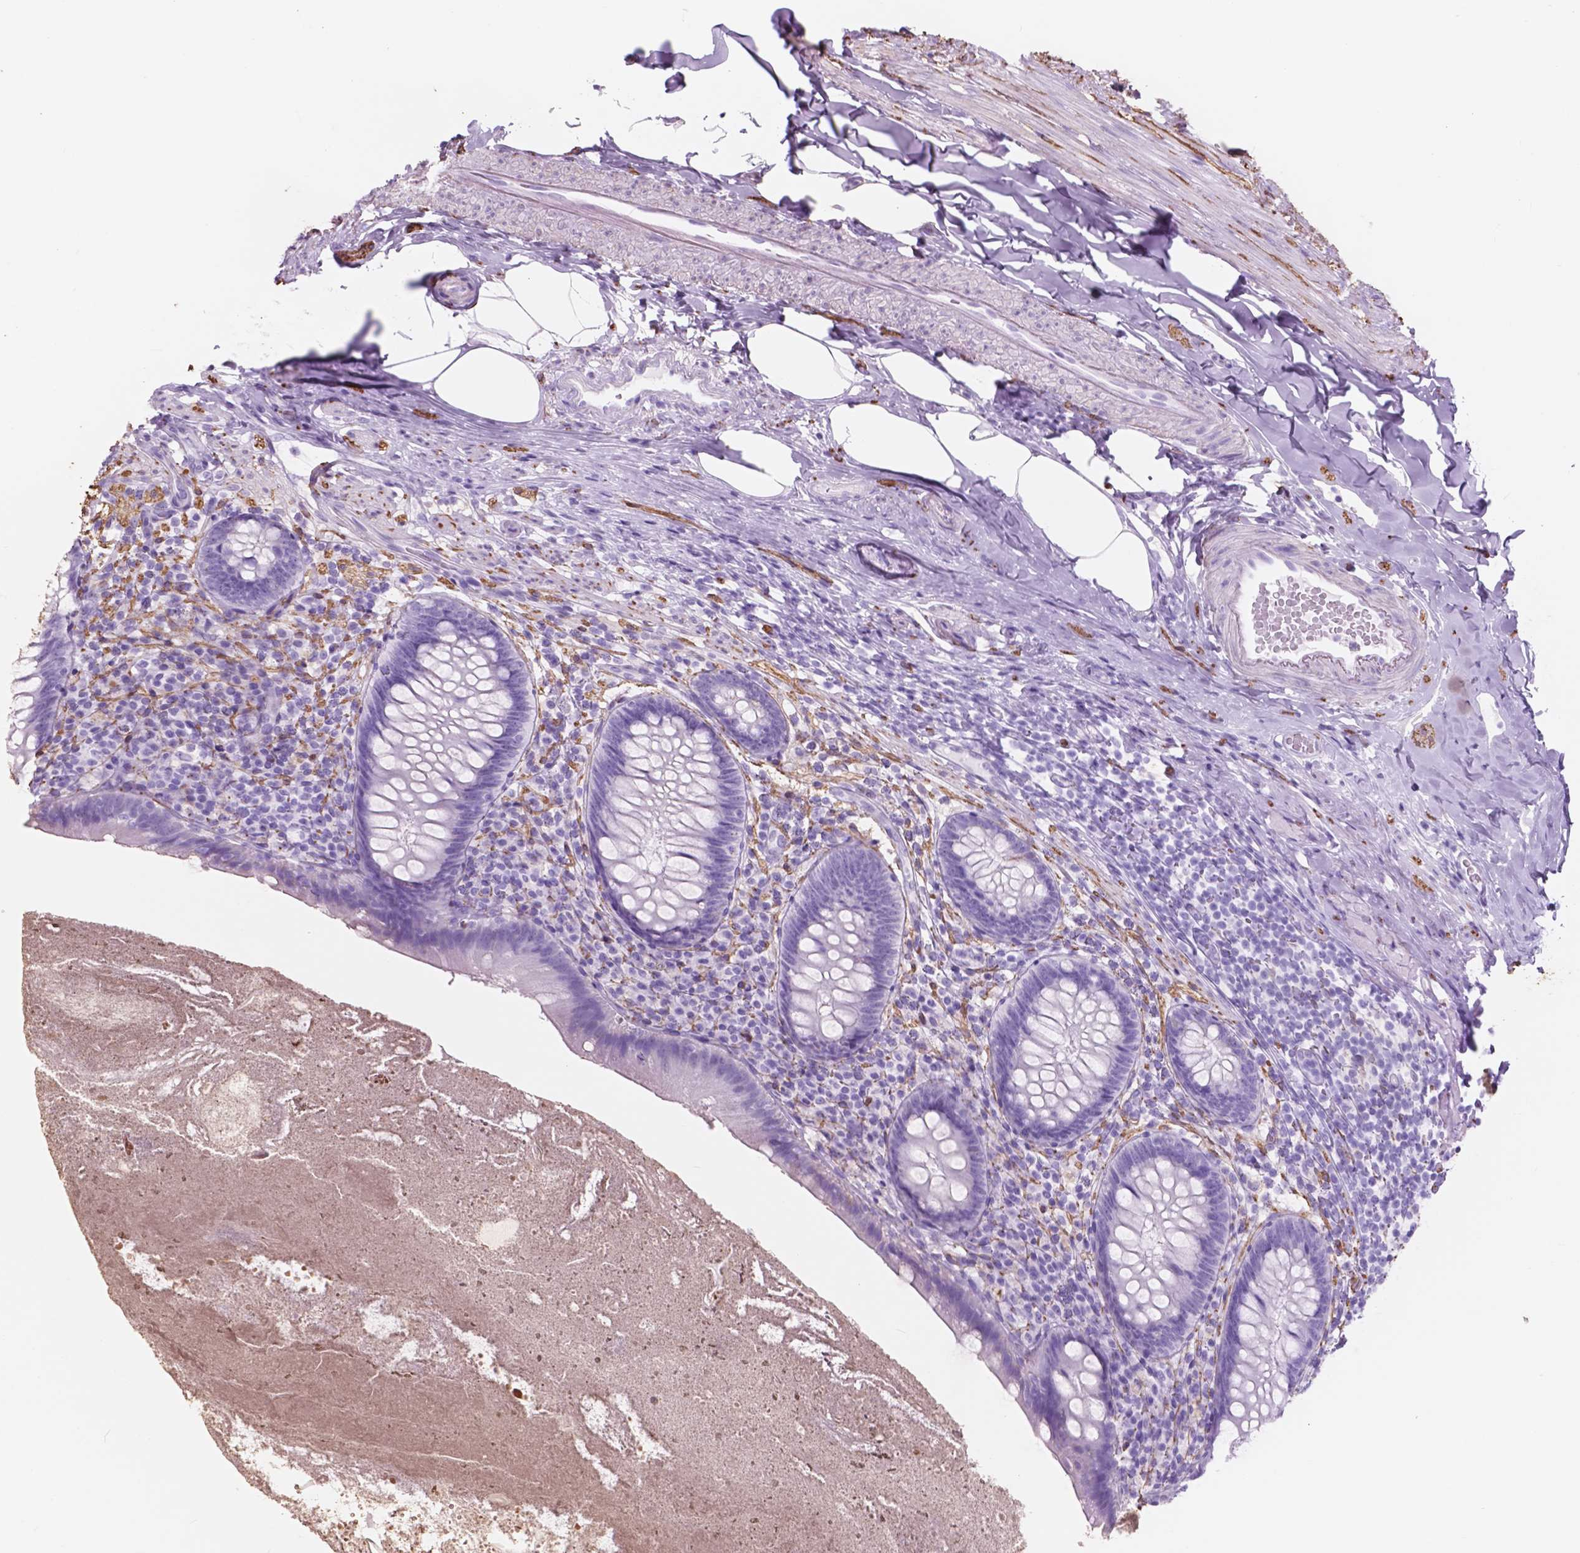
{"staining": {"intensity": "negative", "quantity": "none", "location": "none"}, "tissue": "appendix", "cell_type": "Glandular cells", "image_type": "normal", "snomed": [{"axis": "morphology", "description": "Normal tissue, NOS"}, {"axis": "topography", "description": "Appendix"}], "caption": "DAB immunohistochemical staining of unremarkable human appendix exhibits no significant positivity in glandular cells.", "gene": "FXYD2", "patient": {"sex": "male", "age": 47}}